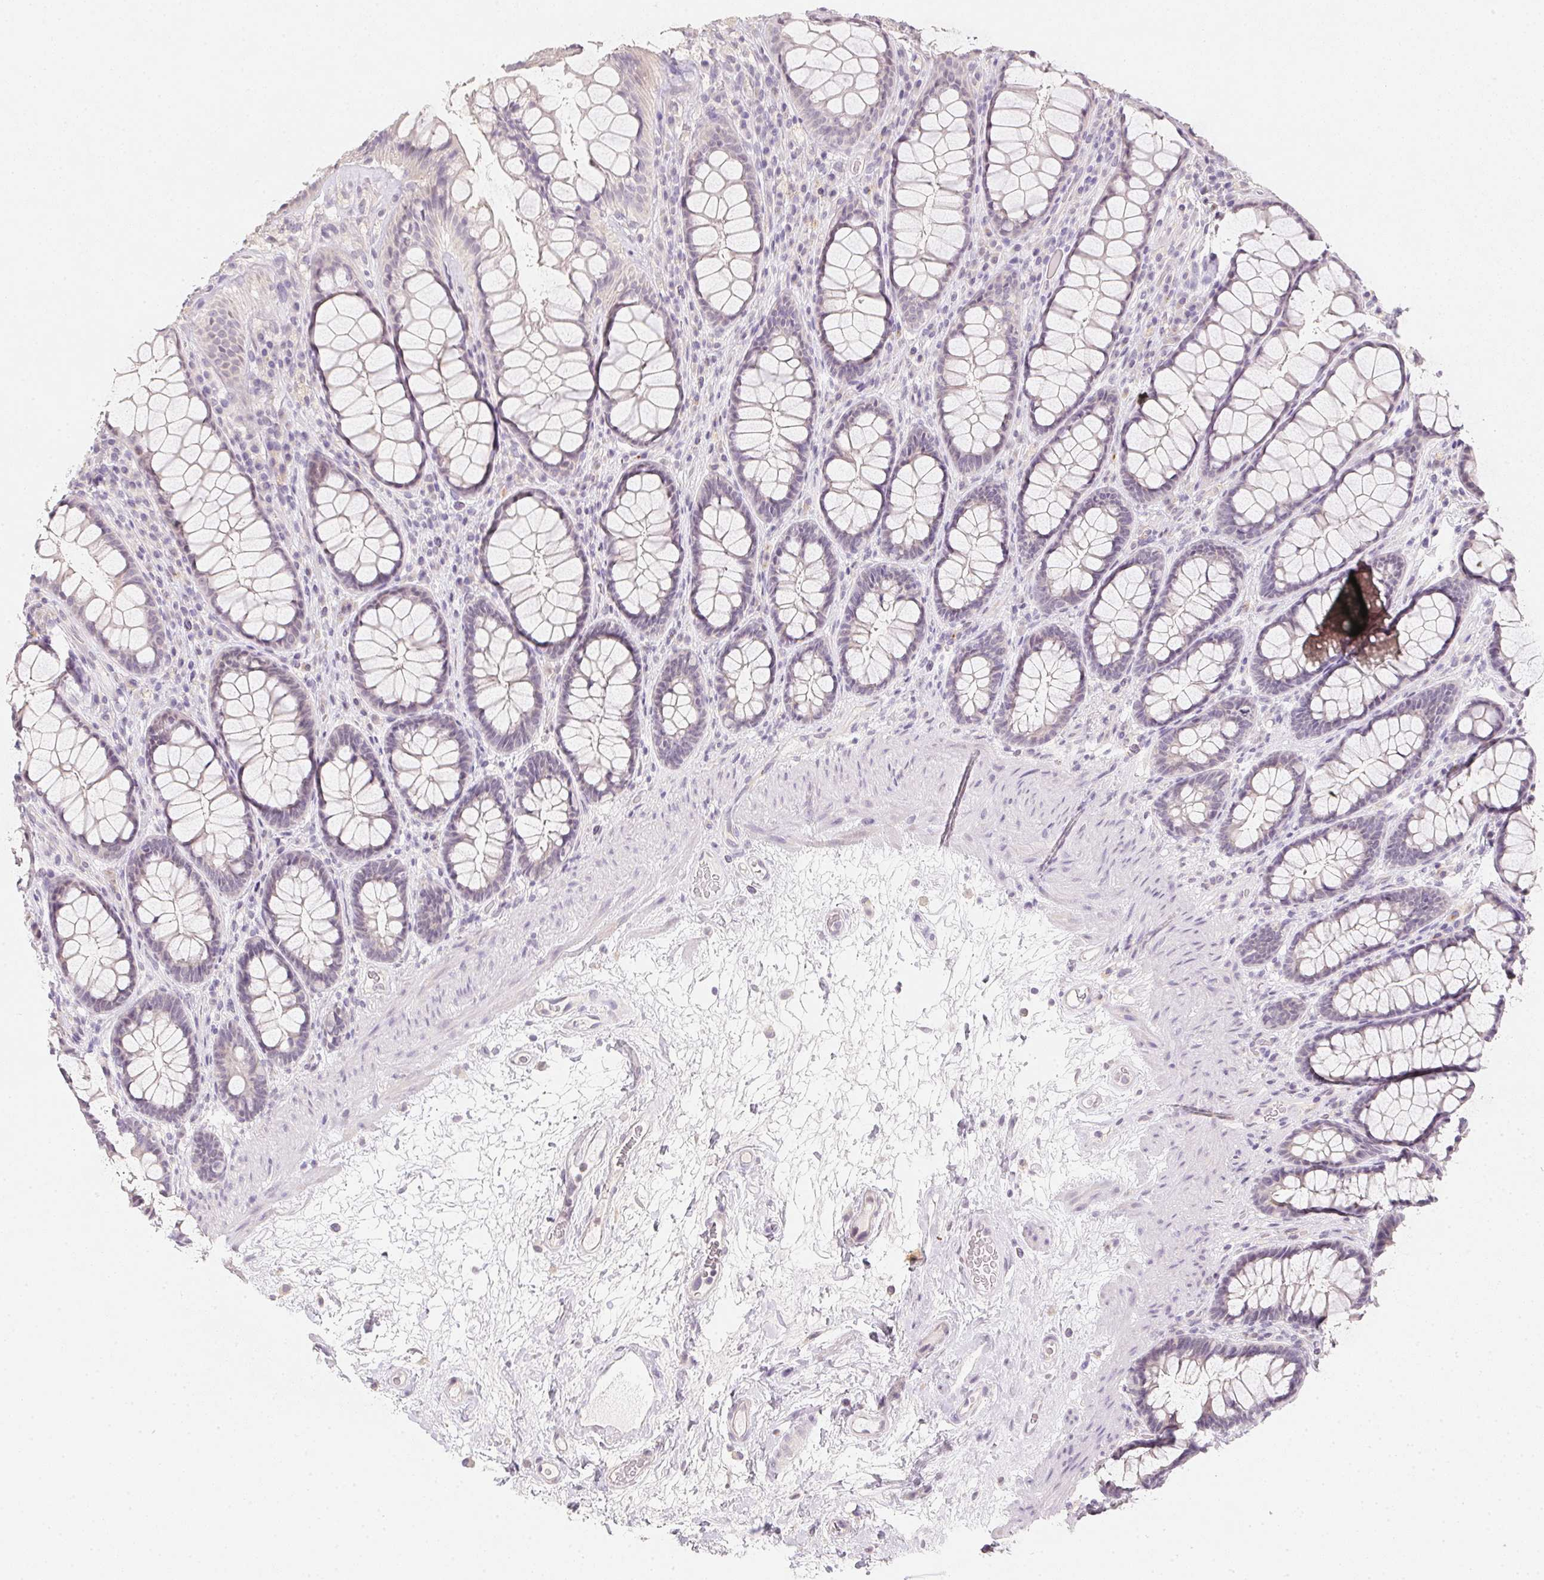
{"staining": {"intensity": "negative", "quantity": "none", "location": "none"}, "tissue": "rectum", "cell_type": "Glandular cells", "image_type": "normal", "snomed": [{"axis": "morphology", "description": "Normal tissue, NOS"}, {"axis": "topography", "description": "Rectum"}], "caption": "Immunohistochemistry (IHC) micrograph of benign rectum stained for a protein (brown), which shows no positivity in glandular cells.", "gene": "ZBBX", "patient": {"sex": "male", "age": 72}}